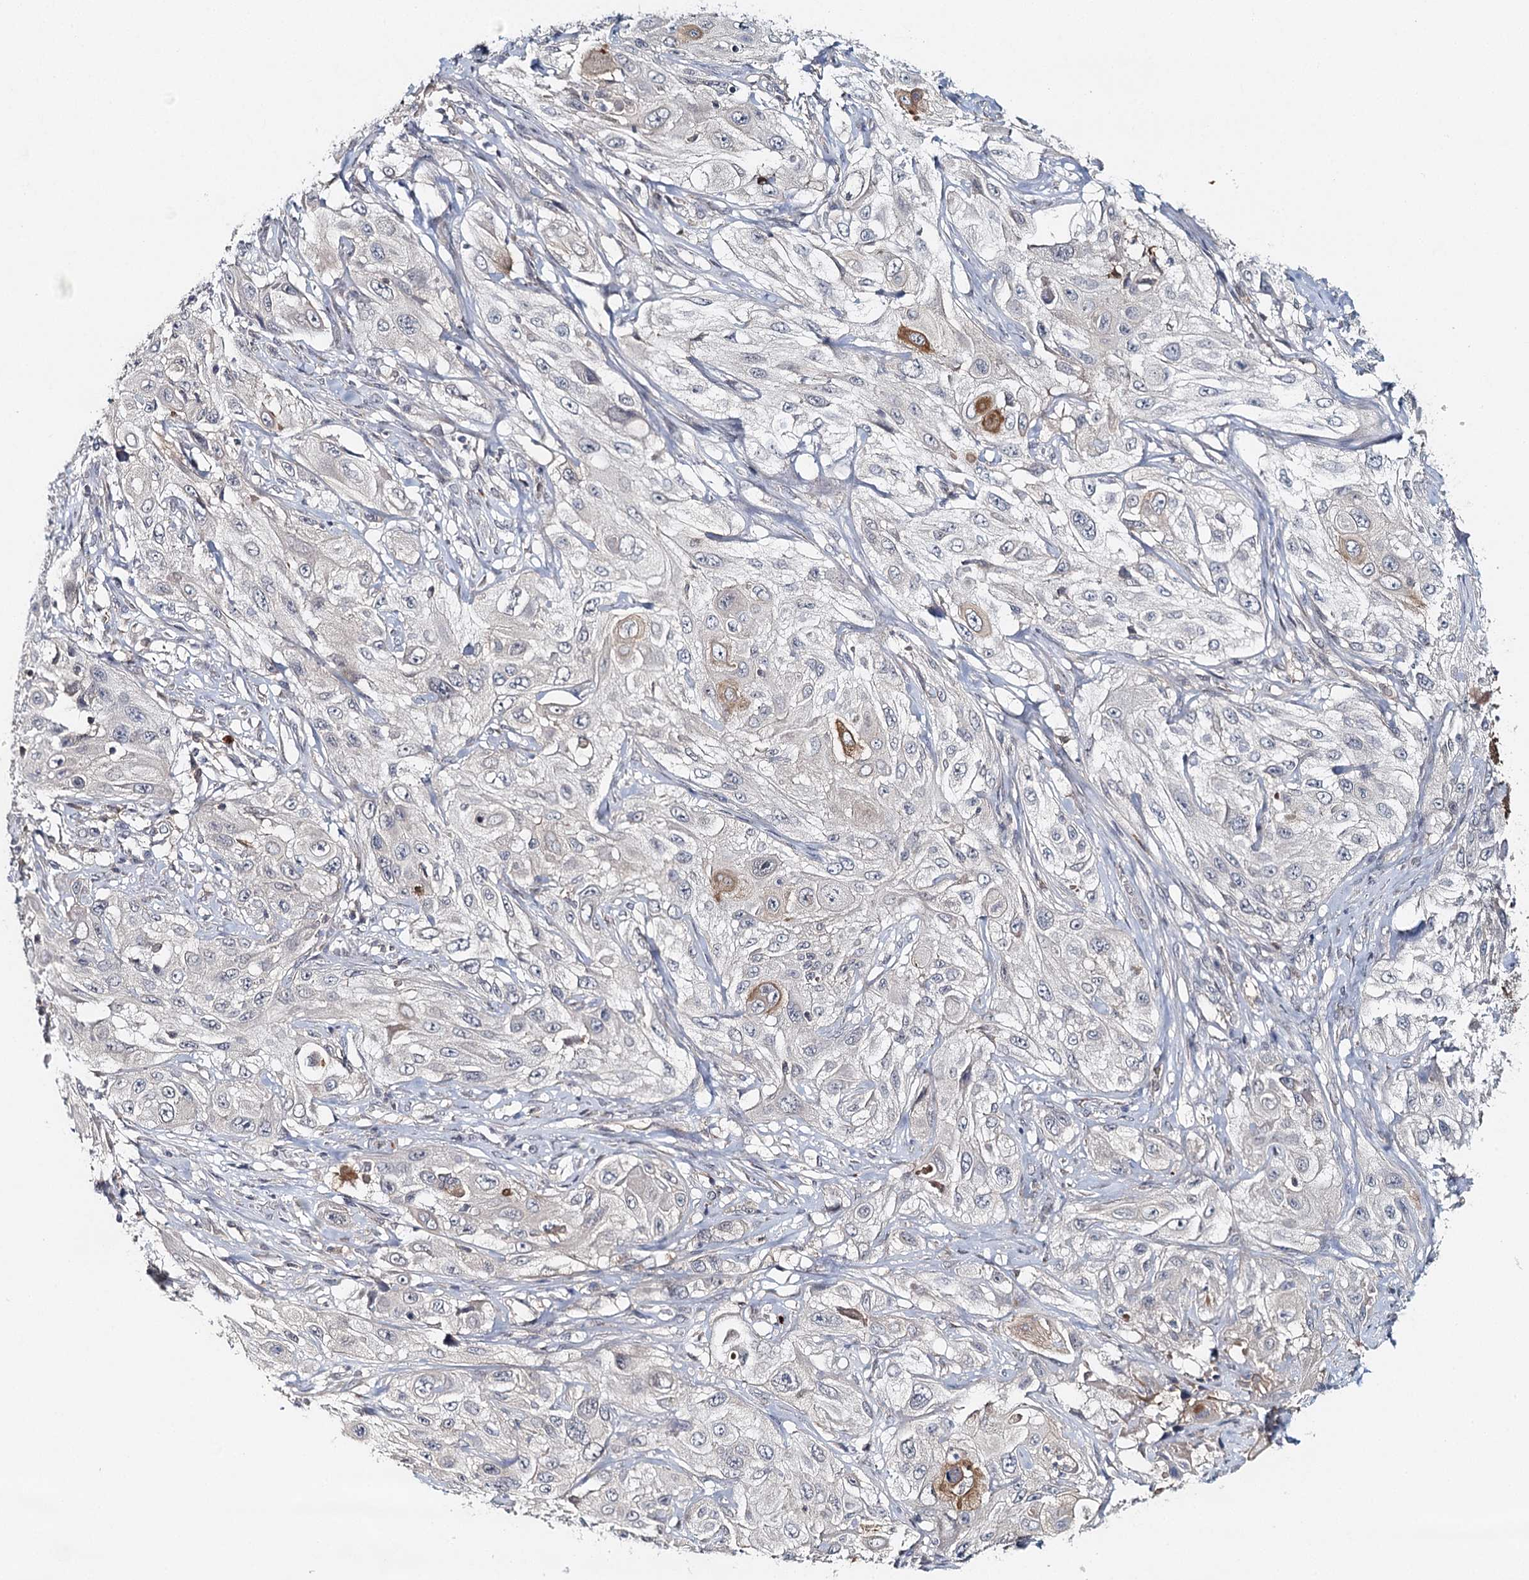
{"staining": {"intensity": "negative", "quantity": "none", "location": "none"}, "tissue": "cervical cancer", "cell_type": "Tumor cells", "image_type": "cancer", "snomed": [{"axis": "morphology", "description": "Squamous cell carcinoma, NOS"}, {"axis": "topography", "description": "Cervix"}], "caption": "There is no significant positivity in tumor cells of cervical cancer.", "gene": "SLC41A2", "patient": {"sex": "female", "age": 42}}